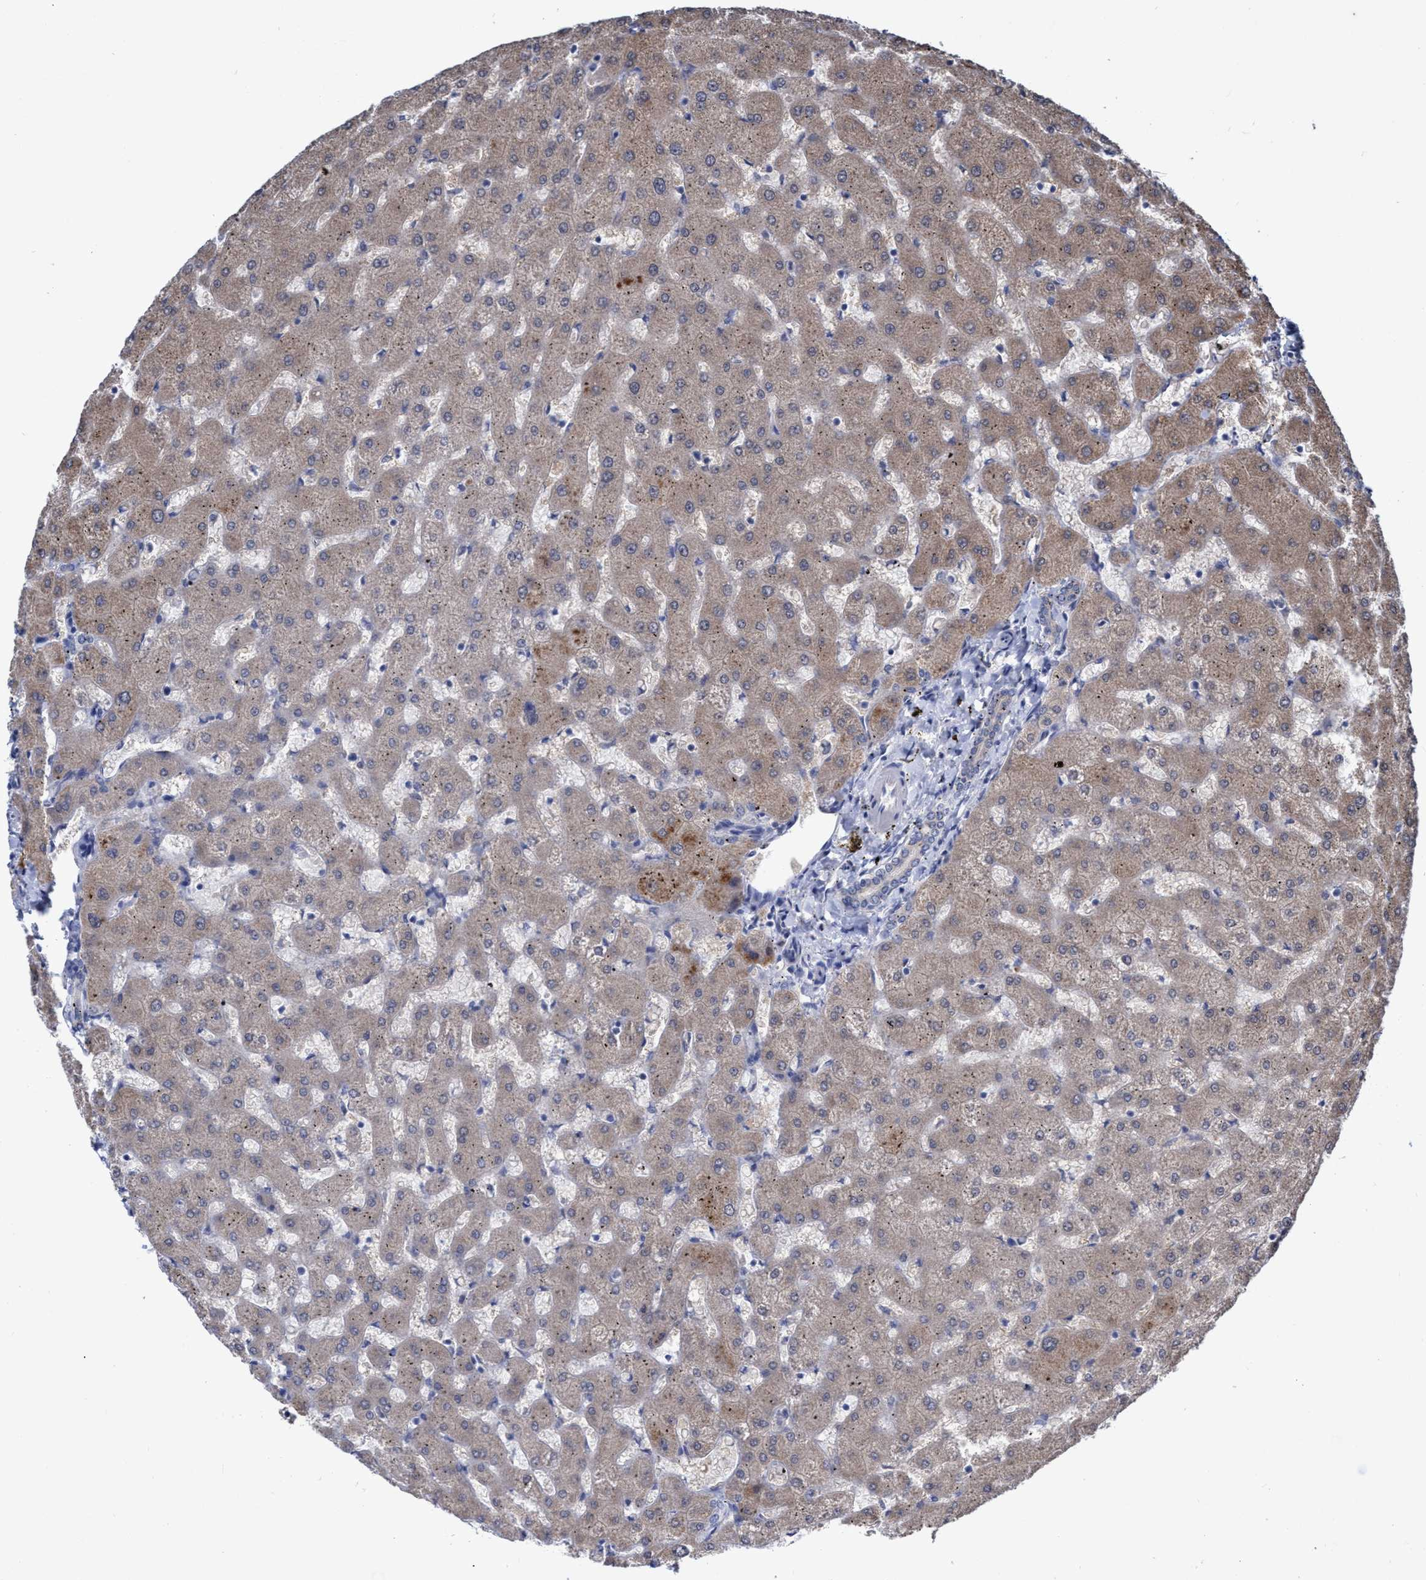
{"staining": {"intensity": "weak", "quantity": "25%-75%", "location": "cytoplasmic/membranous"}, "tissue": "liver", "cell_type": "Cholangiocytes", "image_type": "normal", "snomed": [{"axis": "morphology", "description": "Normal tissue, NOS"}, {"axis": "topography", "description": "Liver"}], "caption": "High-magnification brightfield microscopy of unremarkable liver stained with DAB (3,3'-diaminobenzidine) (brown) and counterstained with hematoxylin (blue). cholangiocytes exhibit weak cytoplasmic/membranous staining is identified in approximately25%-75% of cells. The staining is performed using DAB (3,3'-diaminobenzidine) brown chromogen to label protein expression. The nuclei are counter-stained blue using hematoxylin.", "gene": "SVEP1", "patient": {"sex": "female", "age": 63}}